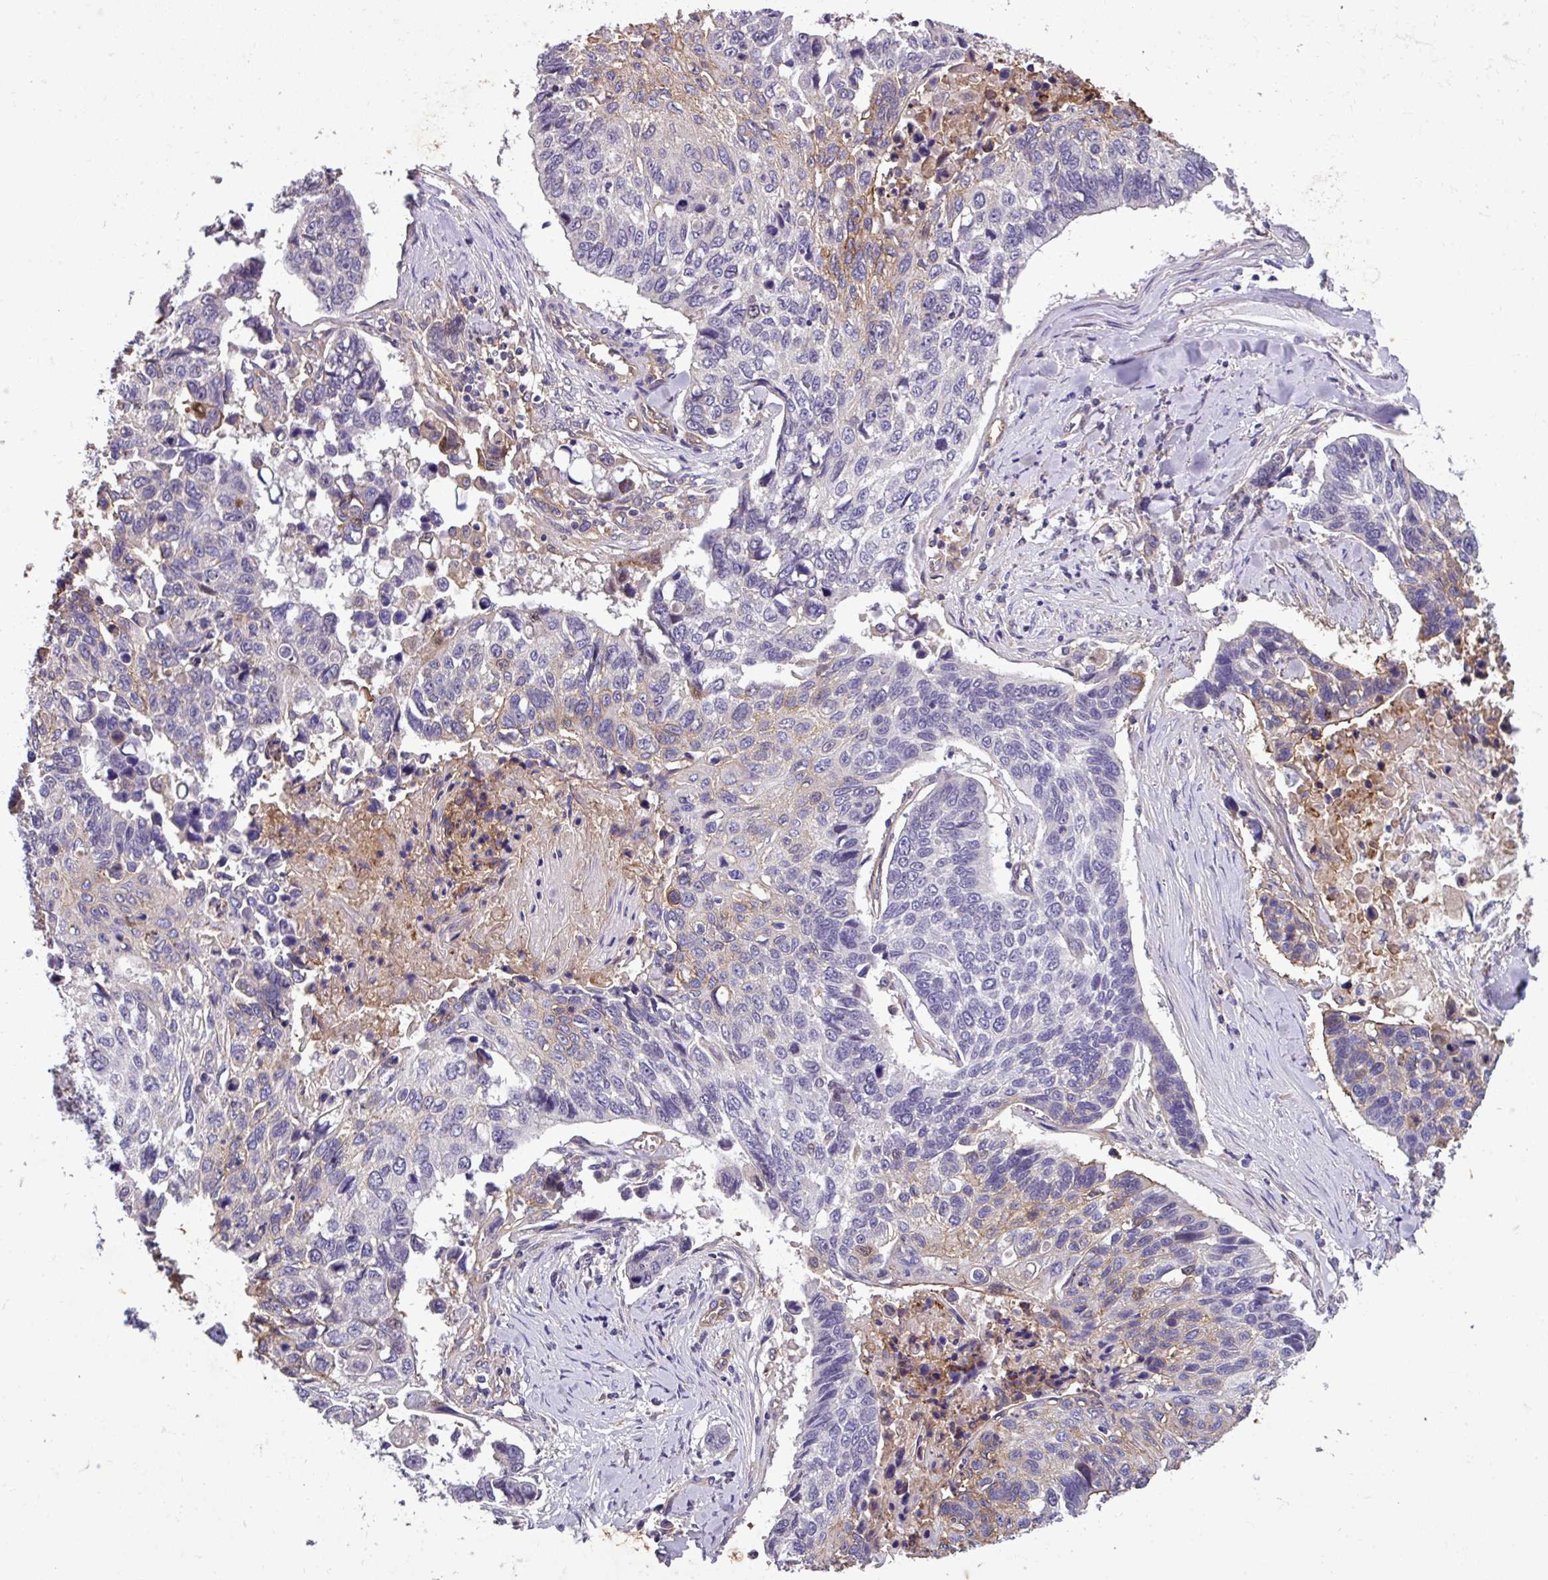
{"staining": {"intensity": "weak", "quantity": "<25%", "location": "cytoplasmic/membranous"}, "tissue": "lung cancer", "cell_type": "Tumor cells", "image_type": "cancer", "snomed": [{"axis": "morphology", "description": "Squamous cell carcinoma, NOS"}, {"axis": "topography", "description": "Lung"}], "caption": "Immunohistochemistry (IHC) image of human lung squamous cell carcinoma stained for a protein (brown), which displays no staining in tumor cells. The staining is performed using DAB brown chromogen with nuclei counter-stained in using hematoxylin.", "gene": "SLC23A2", "patient": {"sex": "male", "age": 62}}